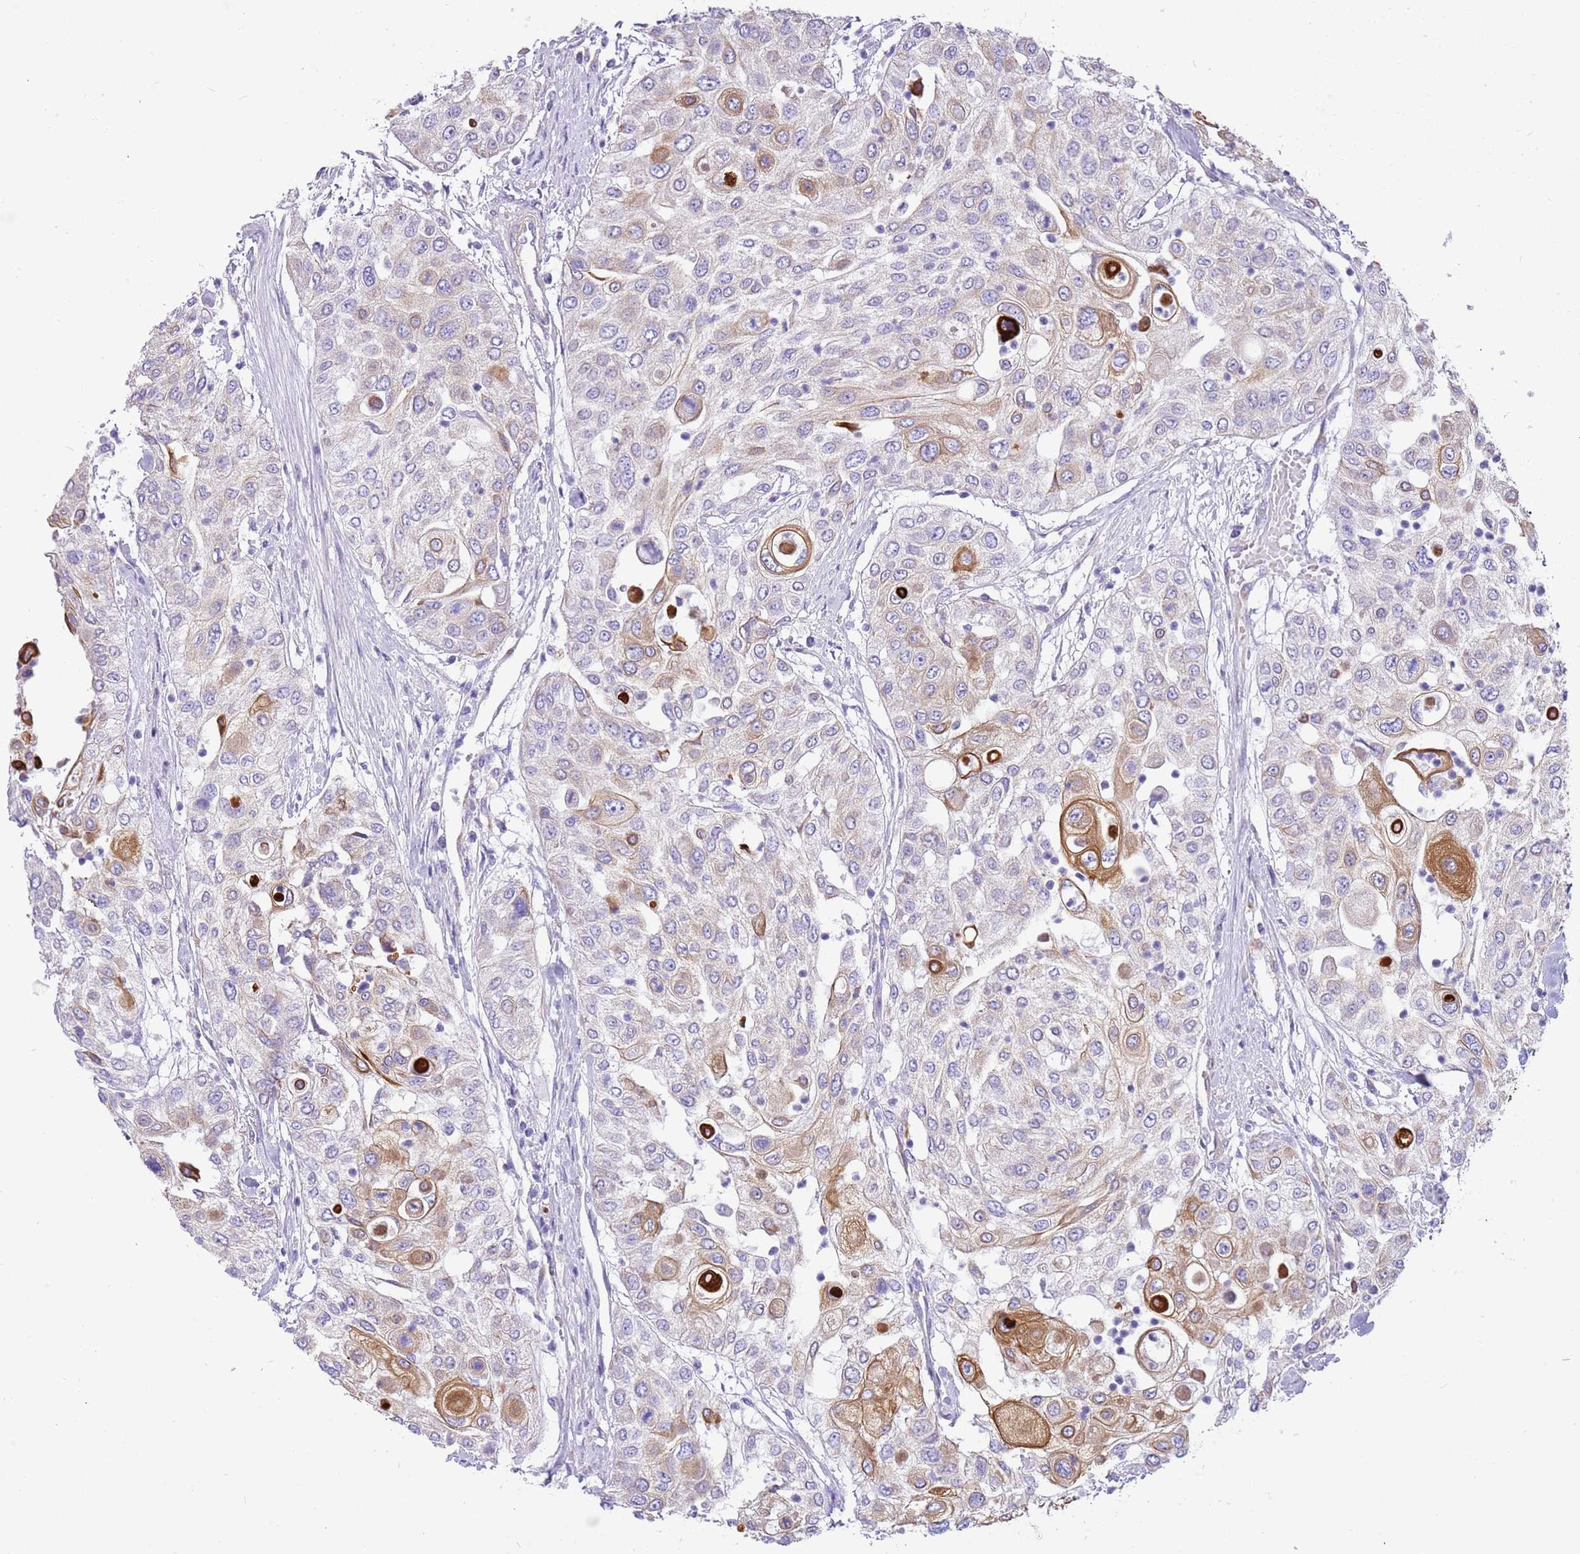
{"staining": {"intensity": "moderate", "quantity": "<25%", "location": "cytoplasmic/membranous"}, "tissue": "urothelial cancer", "cell_type": "Tumor cells", "image_type": "cancer", "snomed": [{"axis": "morphology", "description": "Urothelial carcinoma, High grade"}, {"axis": "topography", "description": "Urinary bladder"}], "caption": "Moderate cytoplasmic/membranous protein positivity is present in about <25% of tumor cells in urothelial cancer. Immunohistochemistry stains the protein of interest in brown and the nuclei are stained blue.", "gene": "SERINC3", "patient": {"sex": "female", "age": 79}}